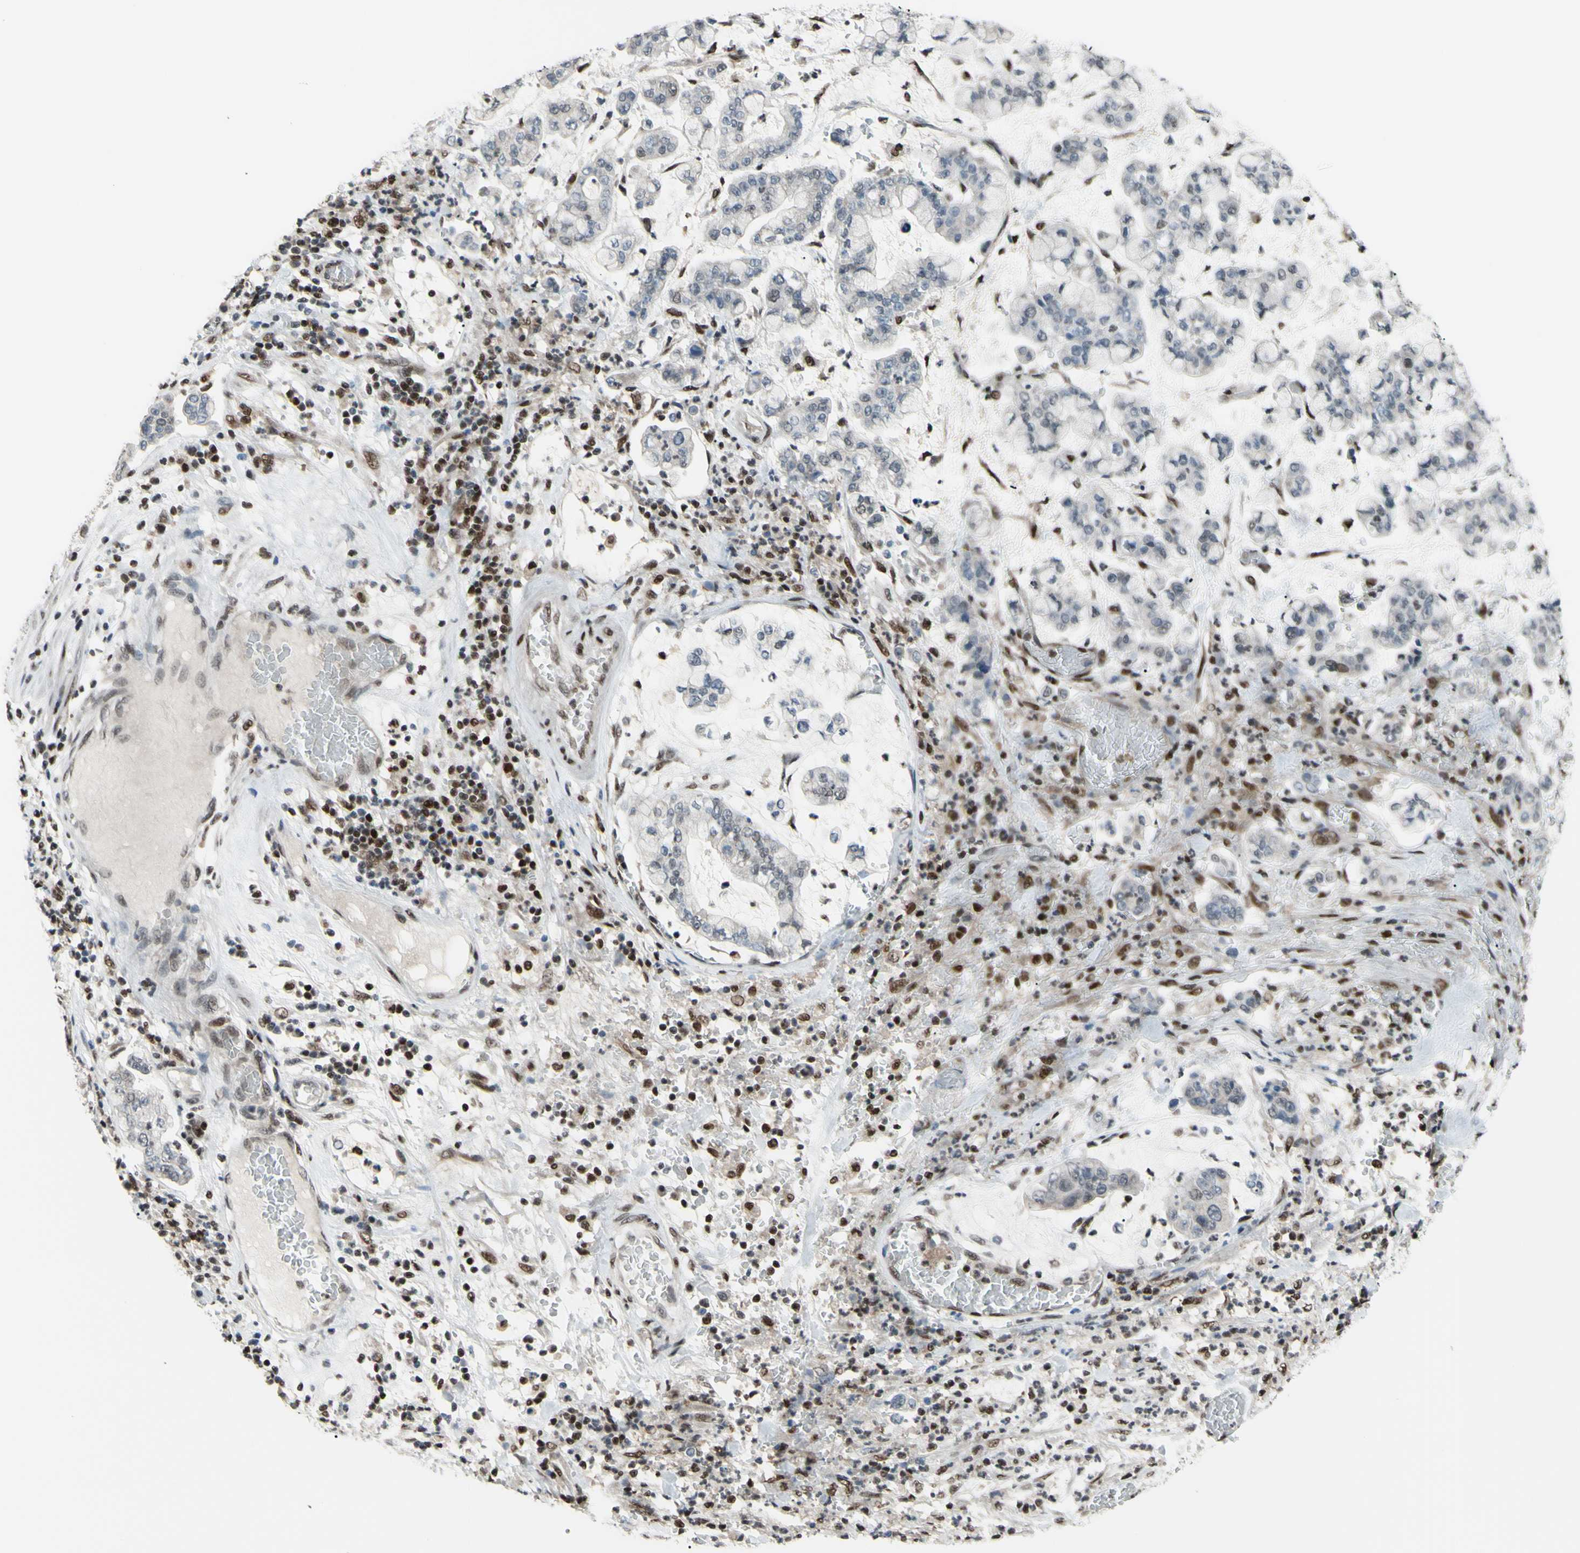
{"staining": {"intensity": "negative", "quantity": "none", "location": "none"}, "tissue": "stomach cancer", "cell_type": "Tumor cells", "image_type": "cancer", "snomed": [{"axis": "morphology", "description": "Normal tissue, NOS"}, {"axis": "morphology", "description": "Adenocarcinoma, NOS"}, {"axis": "topography", "description": "Stomach, upper"}, {"axis": "topography", "description": "Stomach"}], "caption": "The immunohistochemistry (IHC) histopathology image has no significant expression in tumor cells of adenocarcinoma (stomach) tissue.", "gene": "FKBP5", "patient": {"sex": "male", "age": 76}}